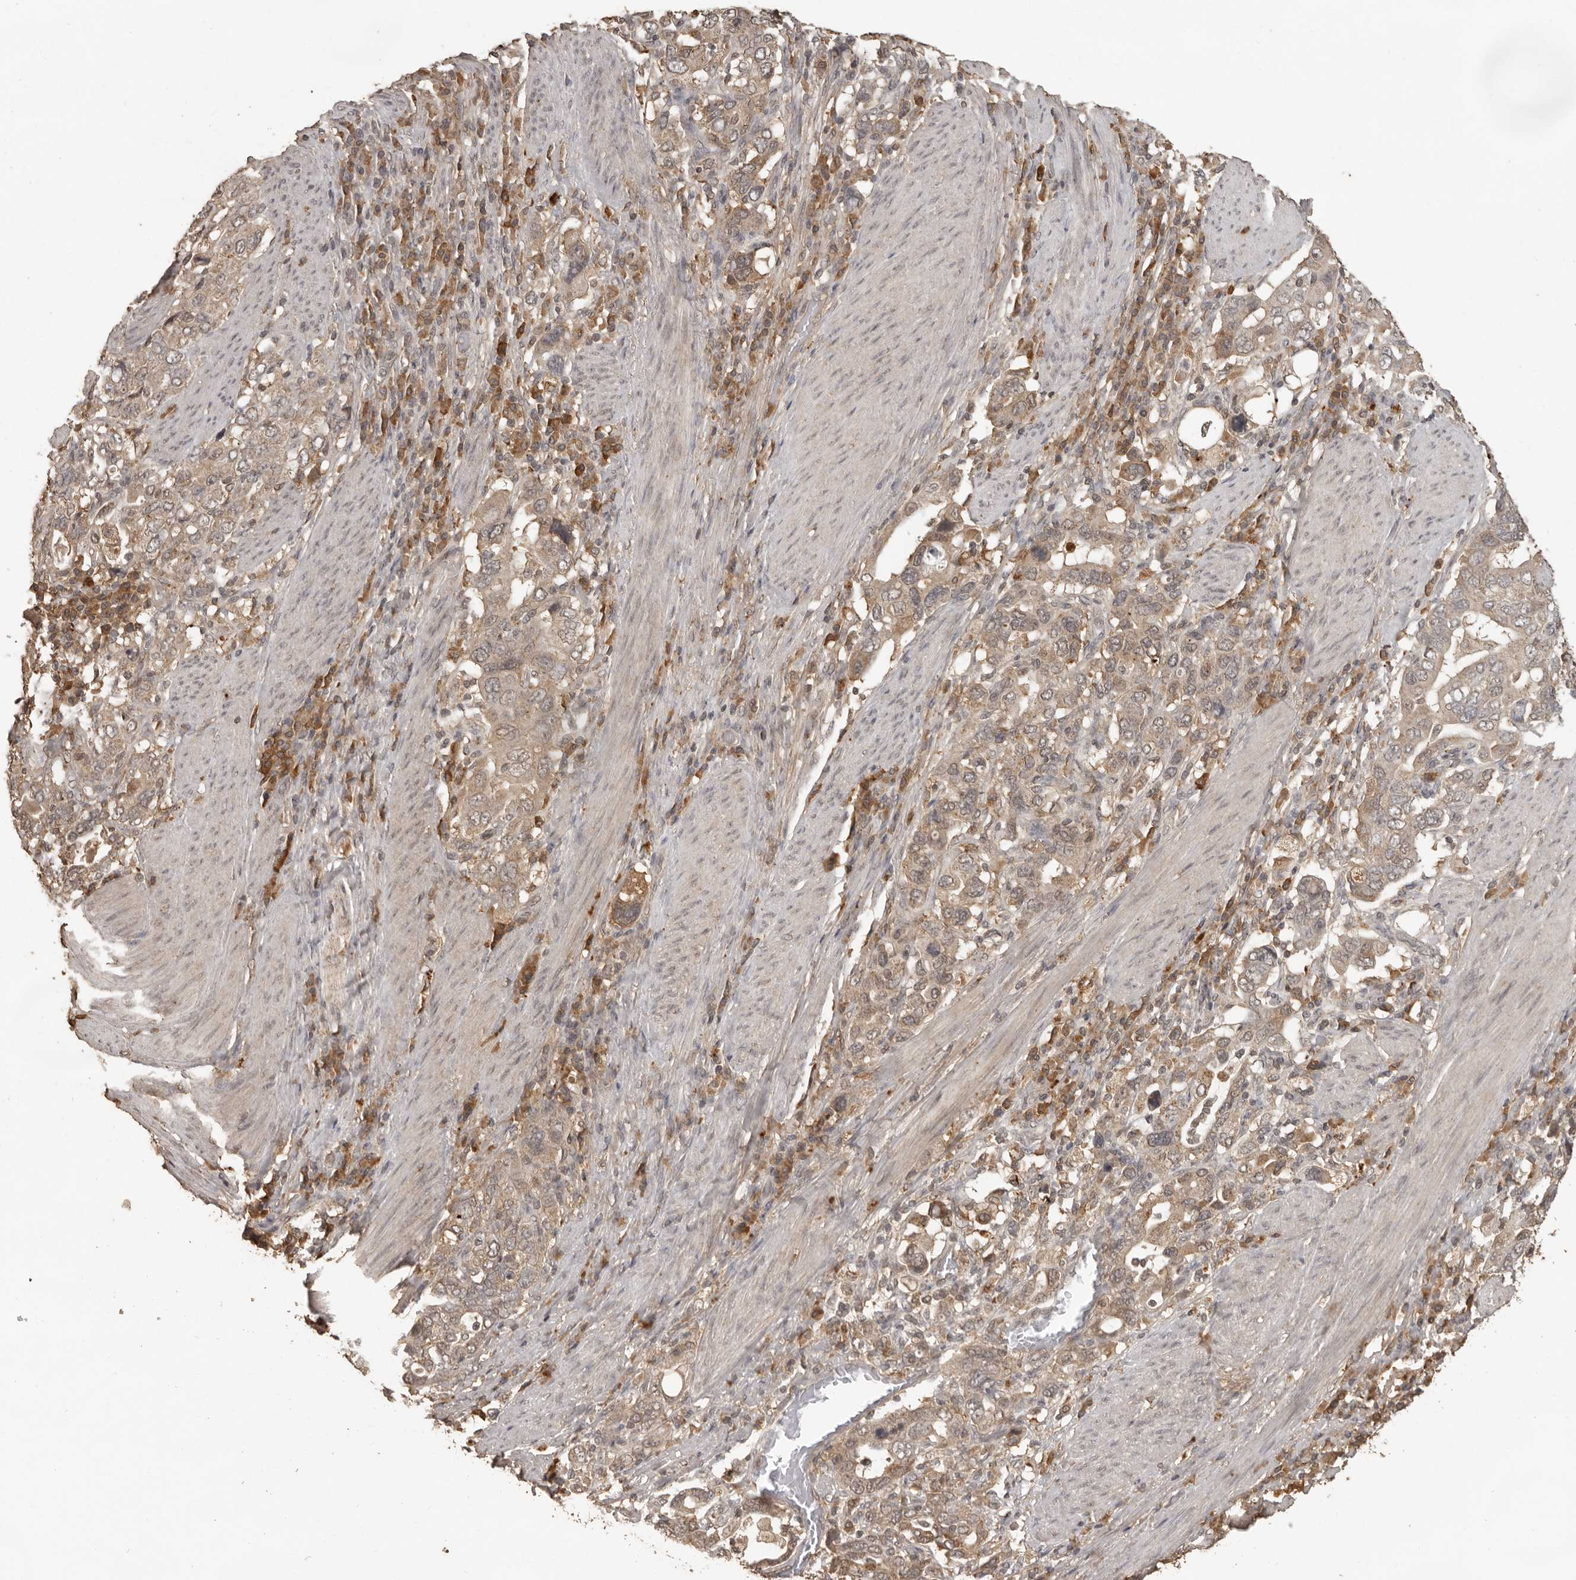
{"staining": {"intensity": "weak", "quantity": ">75%", "location": "cytoplasmic/membranous"}, "tissue": "stomach cancer", "cell_type": "Tumor cells", "image_type": "cancer", "snomed": [{"axis": "morphology", "description": "Adenocarcinoma, NOS"}, {"axis": "topography", "description": "Stomach, upper"}], "caption": "Immunohistochemical staining of stomach cancer exhibits low levels of weak cytoplasmic/membranous expression in approximately >75% of tumor cells. (Stains: DAB in brown, nuclei in blue, Microscopy: brightfield microscopy at high magnification).", "gene": "CTF1", "patient": {"sex": "male", "age": 62}}